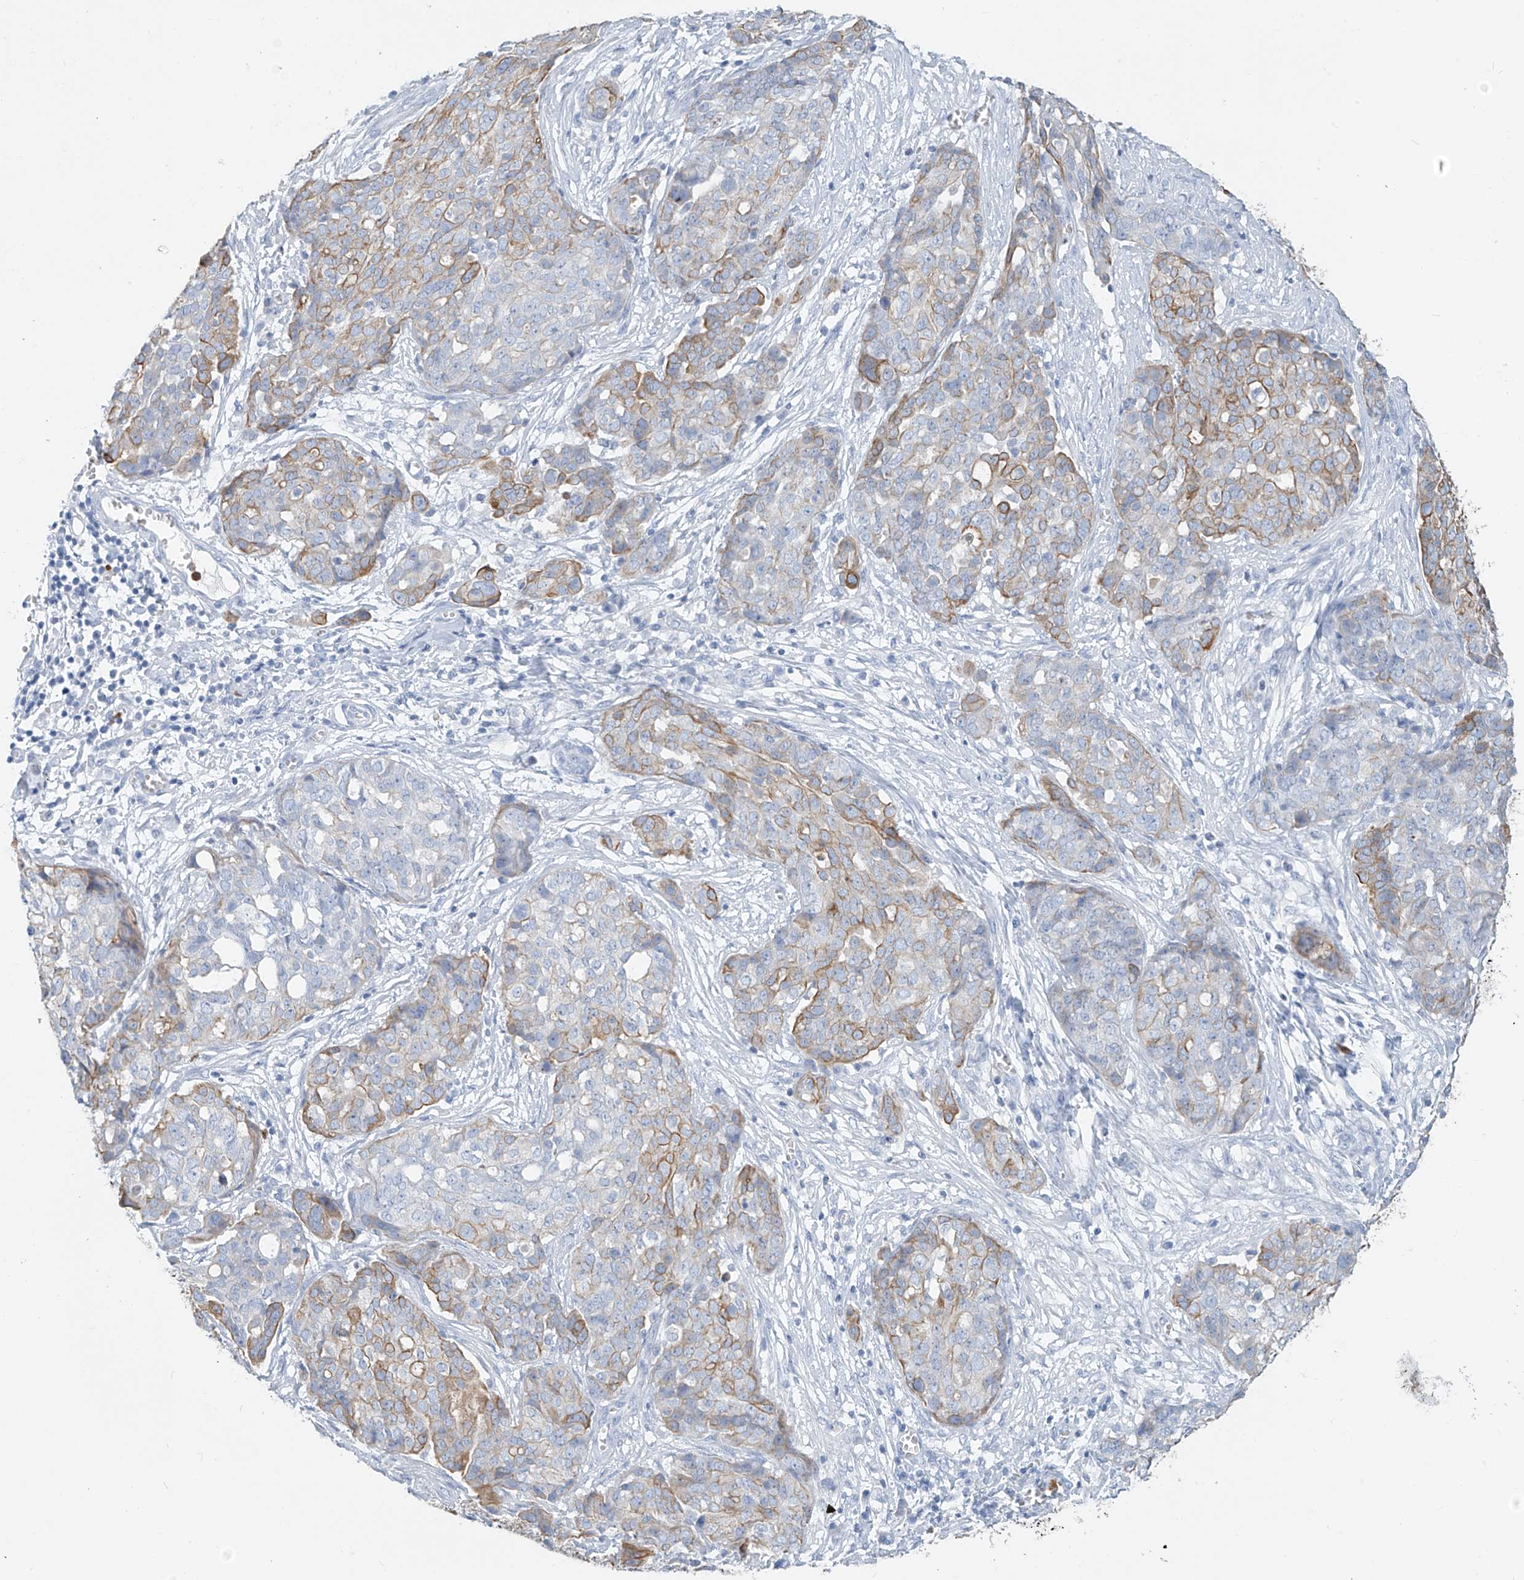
{"staining": {"intensity": "moderate", "quantity": "25%-75%", "location": "cytoplasmic/membranous"}, "tissue": "ovarian cancer", "cell_type": "Tumor cells", "image_type": "cancer", "snomed": [{"axis": "morphology", "description": "Cystadenocarcinoma, serous, NOS"}, {"axis": "topography", "description": "Soft tissue"}, {"axis": "topography", "description": "Ovary"}], "caption": "Protein staining reveals moderate cytoplasmic/membranous positivity in approximately 25%-75% of tumor cells in serous cystadenocarcinoma (ovarian). The protein is shown in brown color, while the nuclei are stained blue.", "gene": "PAFAH1B3", "patient": {"sex": "female", "age": 57}}